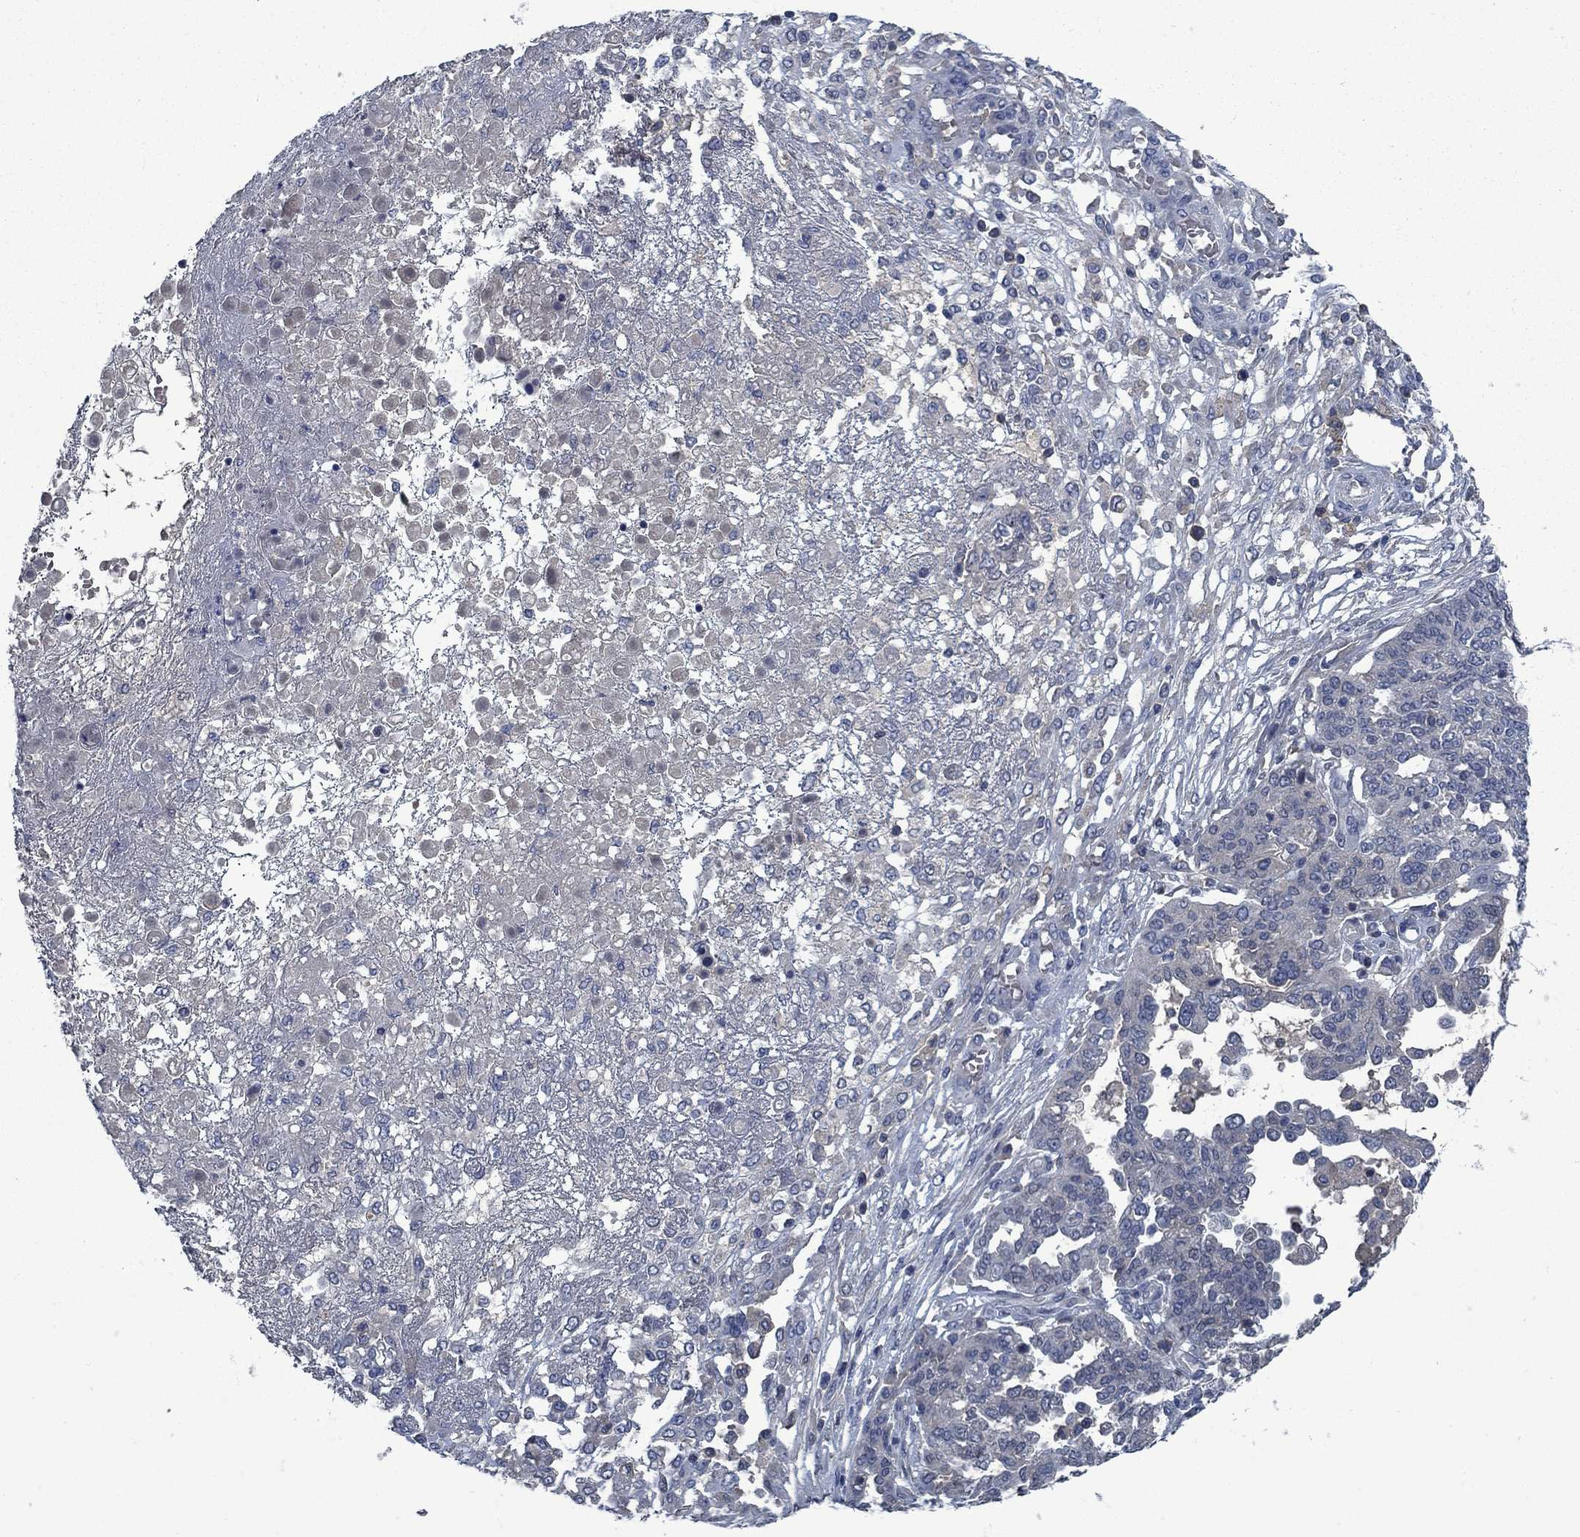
{"staining": {"intensity": "negative", "quantity": "none", "location": "none"}, "tissue": "ovarian cancer", "cell_type": "Tumor cells", "image_type": "cancer", "snomed": [{"axis": "morphology", "description": "Cystadenocarcinoma, serous, NOS"}, {"axis": "topography", "description": "Ovary"}], "caption": "An IHC image of ovarian serous cystadenocarcinoma is shown. There is no staining in tumor cells of ovarian serous cystadenocarcinoma.", "gene": "PNMA8A", "patient": {"sex": "female", "age": 67}}